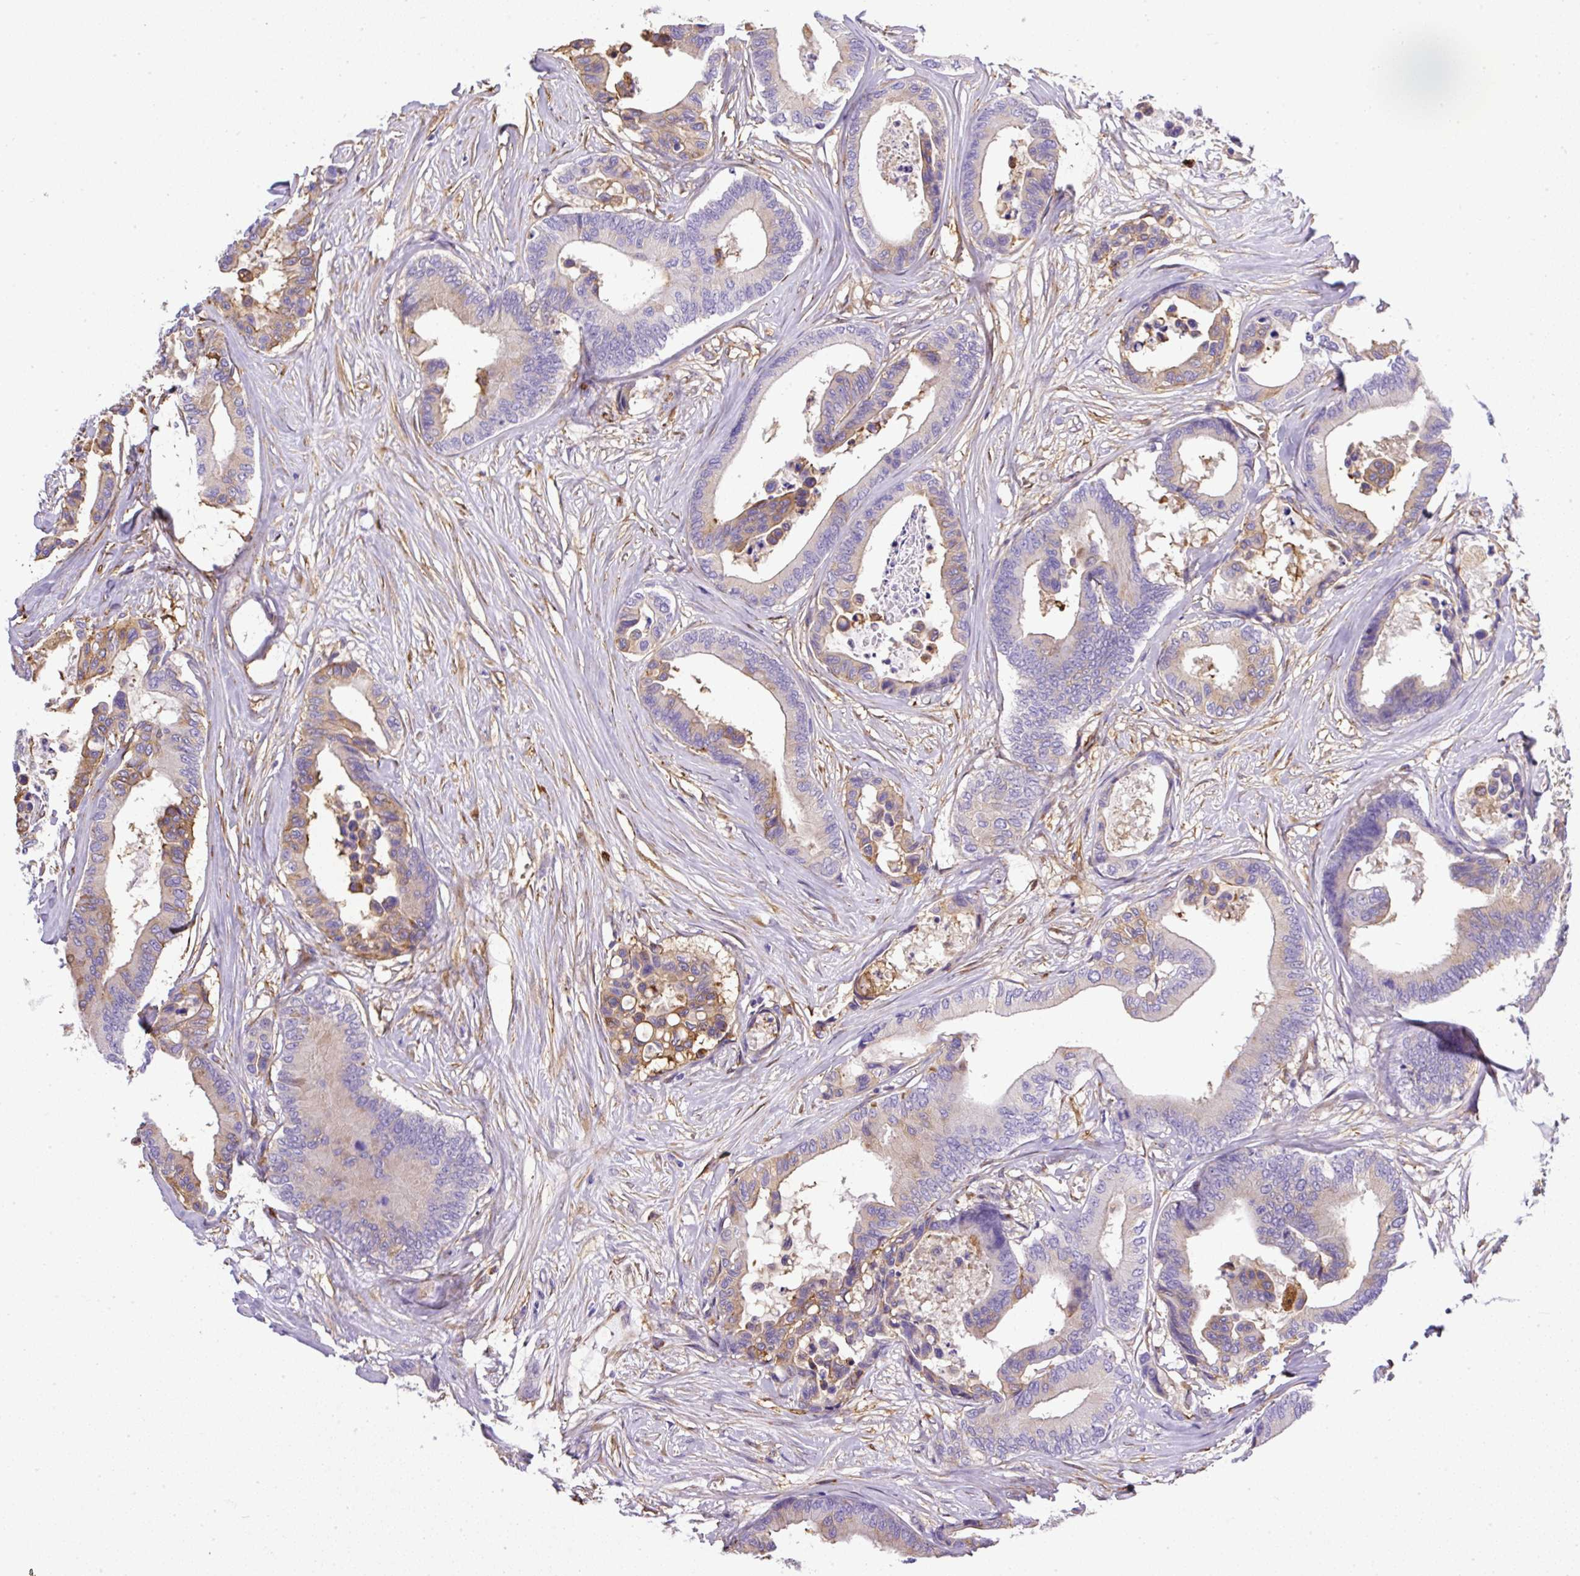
{"staining": {"intensity": "moderate", "quantity": "25%-75%", "location": "cytoplasmic/membranous"}, "tissue": "colorectal cancer", "cell_type": "Tumor cells", "image_type": "cancer", "snomed": [{"axis": "morphology", "description": "Normal tissue, NOS"}, {"axis": "morphology", "description": "Adenocarcinoma, NOS"}, {"axis": "topography", "description": "Colon"}], "caption": "This micrograph reveals IHC staining of human colorectal adenocarcinoma, with medium moderate cytoplasmic/membranous staining in about 25%-75% of tumor cells.", "gene": "MAGEB5", "patient": {"sex": "male", "age": 82}}